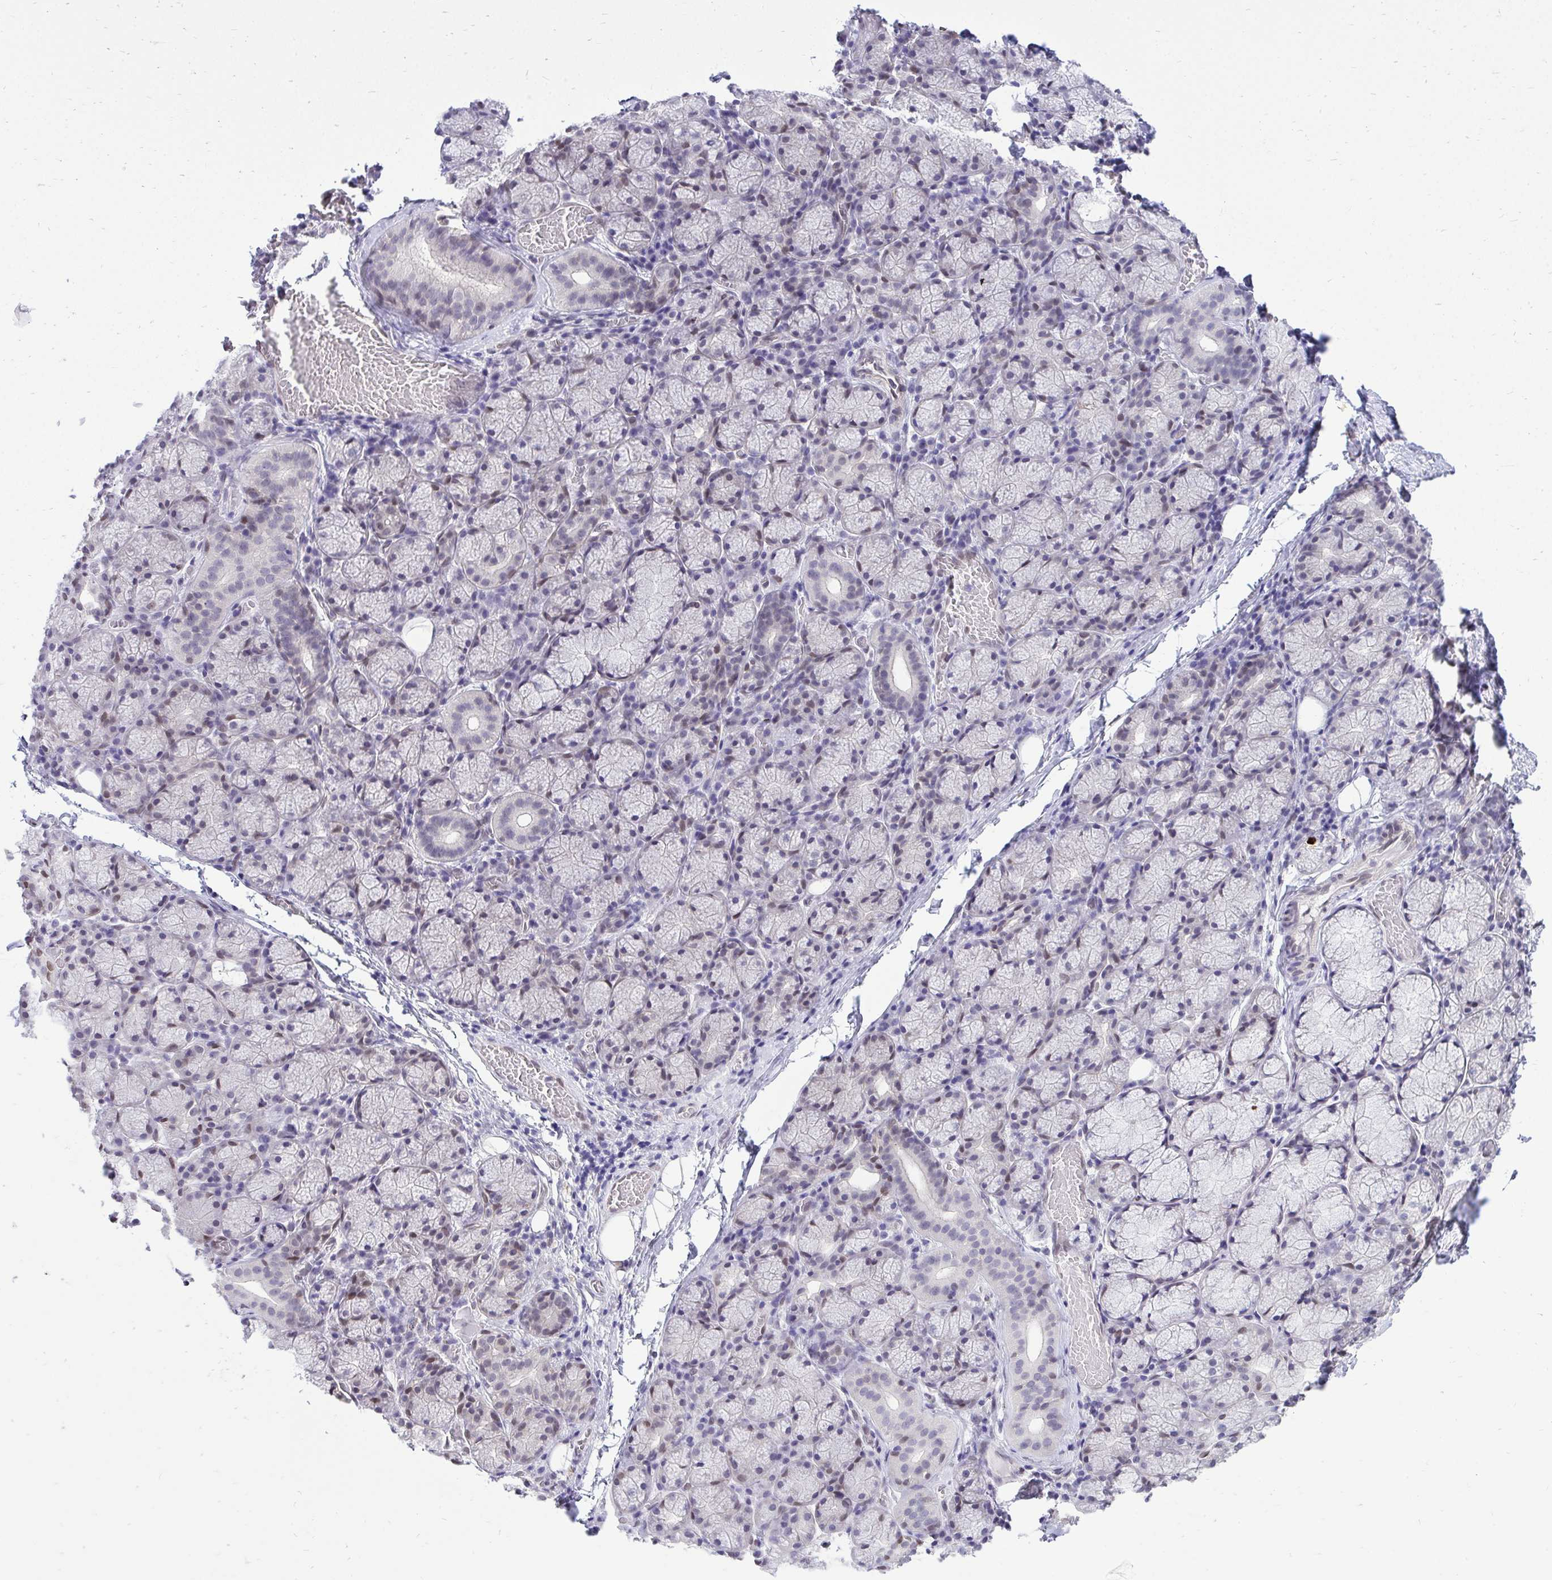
{"staining": {"intensity": "weak", "quantity": "<25%", "location": "nuclear"}, "tissue": "salivary gland", "cell_type": "Glandular cells", "image_type": "normal", "snomed": [{"axis": "morphology", "description": "Normal tissue, NOS"}, {"axis": "topography", "description": "Salivary gland"}], "caption": "IHC image of normal human salivary gland stained for a protein (brown), which shows no positivity in glandular cells.", "gene": "BANF1", "patient": {"sex": "female", "age": 24}}